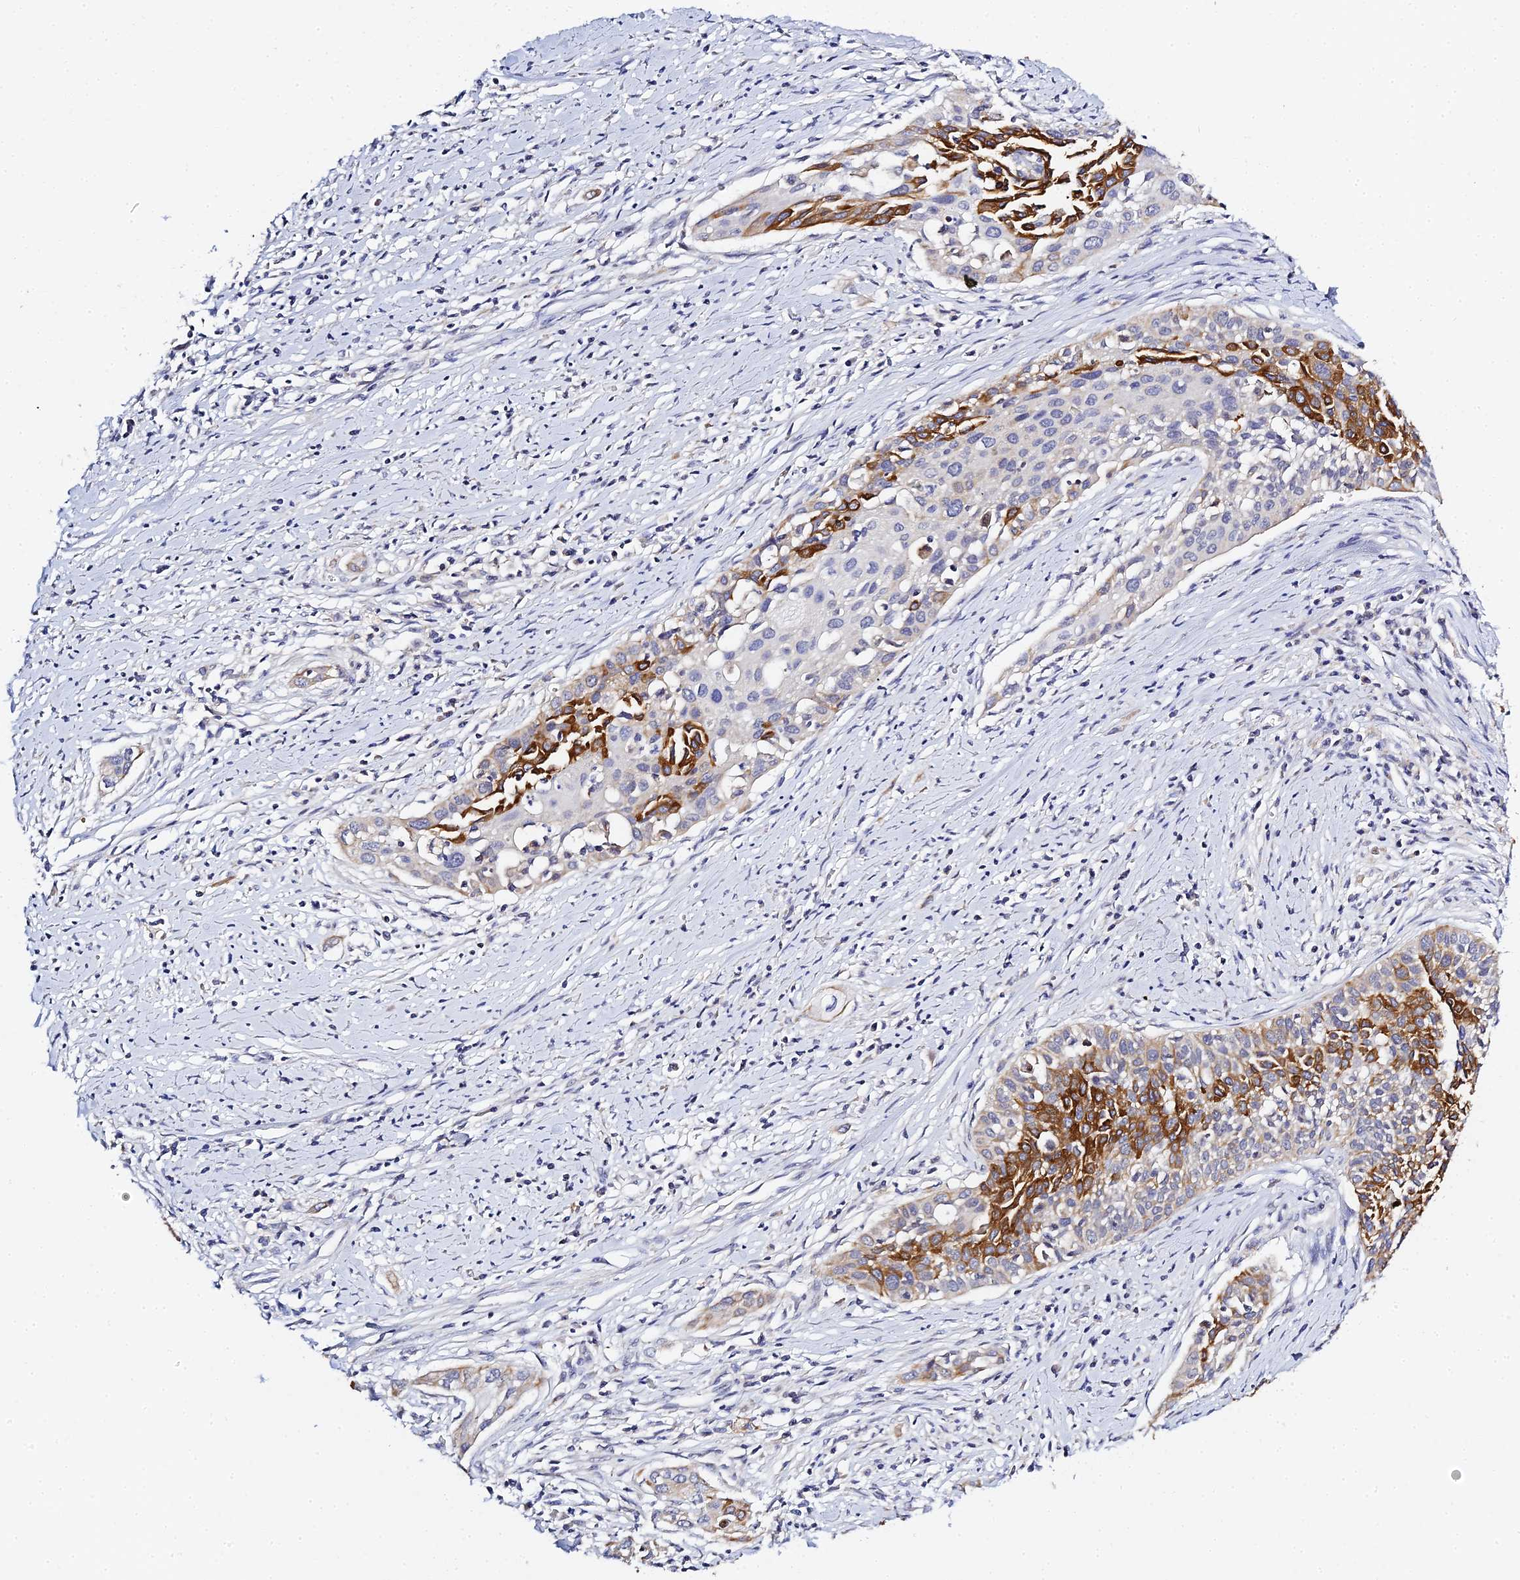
{"staining": {"intensity": "moderate", "quantity": "25%-75%", "location": "cytoplasmic/membranous"}, "tissue": "cervical cancer", "cell_type": "Tumor cells", "image_type": "cancer", "snomed": [{"axis": "morphology", "description": "Squamous cell carcinoma, NOS"}, {"axis": "topography", "description": "Cervix"}], "caption": "Cervical cancer (squamous cell carcinoma) was stained to show a protein in brown. There is medium levels of moderate cytoplasmic/membranous expression in about 25%-75% of tumor cells.", "gene": "ZXDA", "patient": {"sex": "female", "age": 34}}